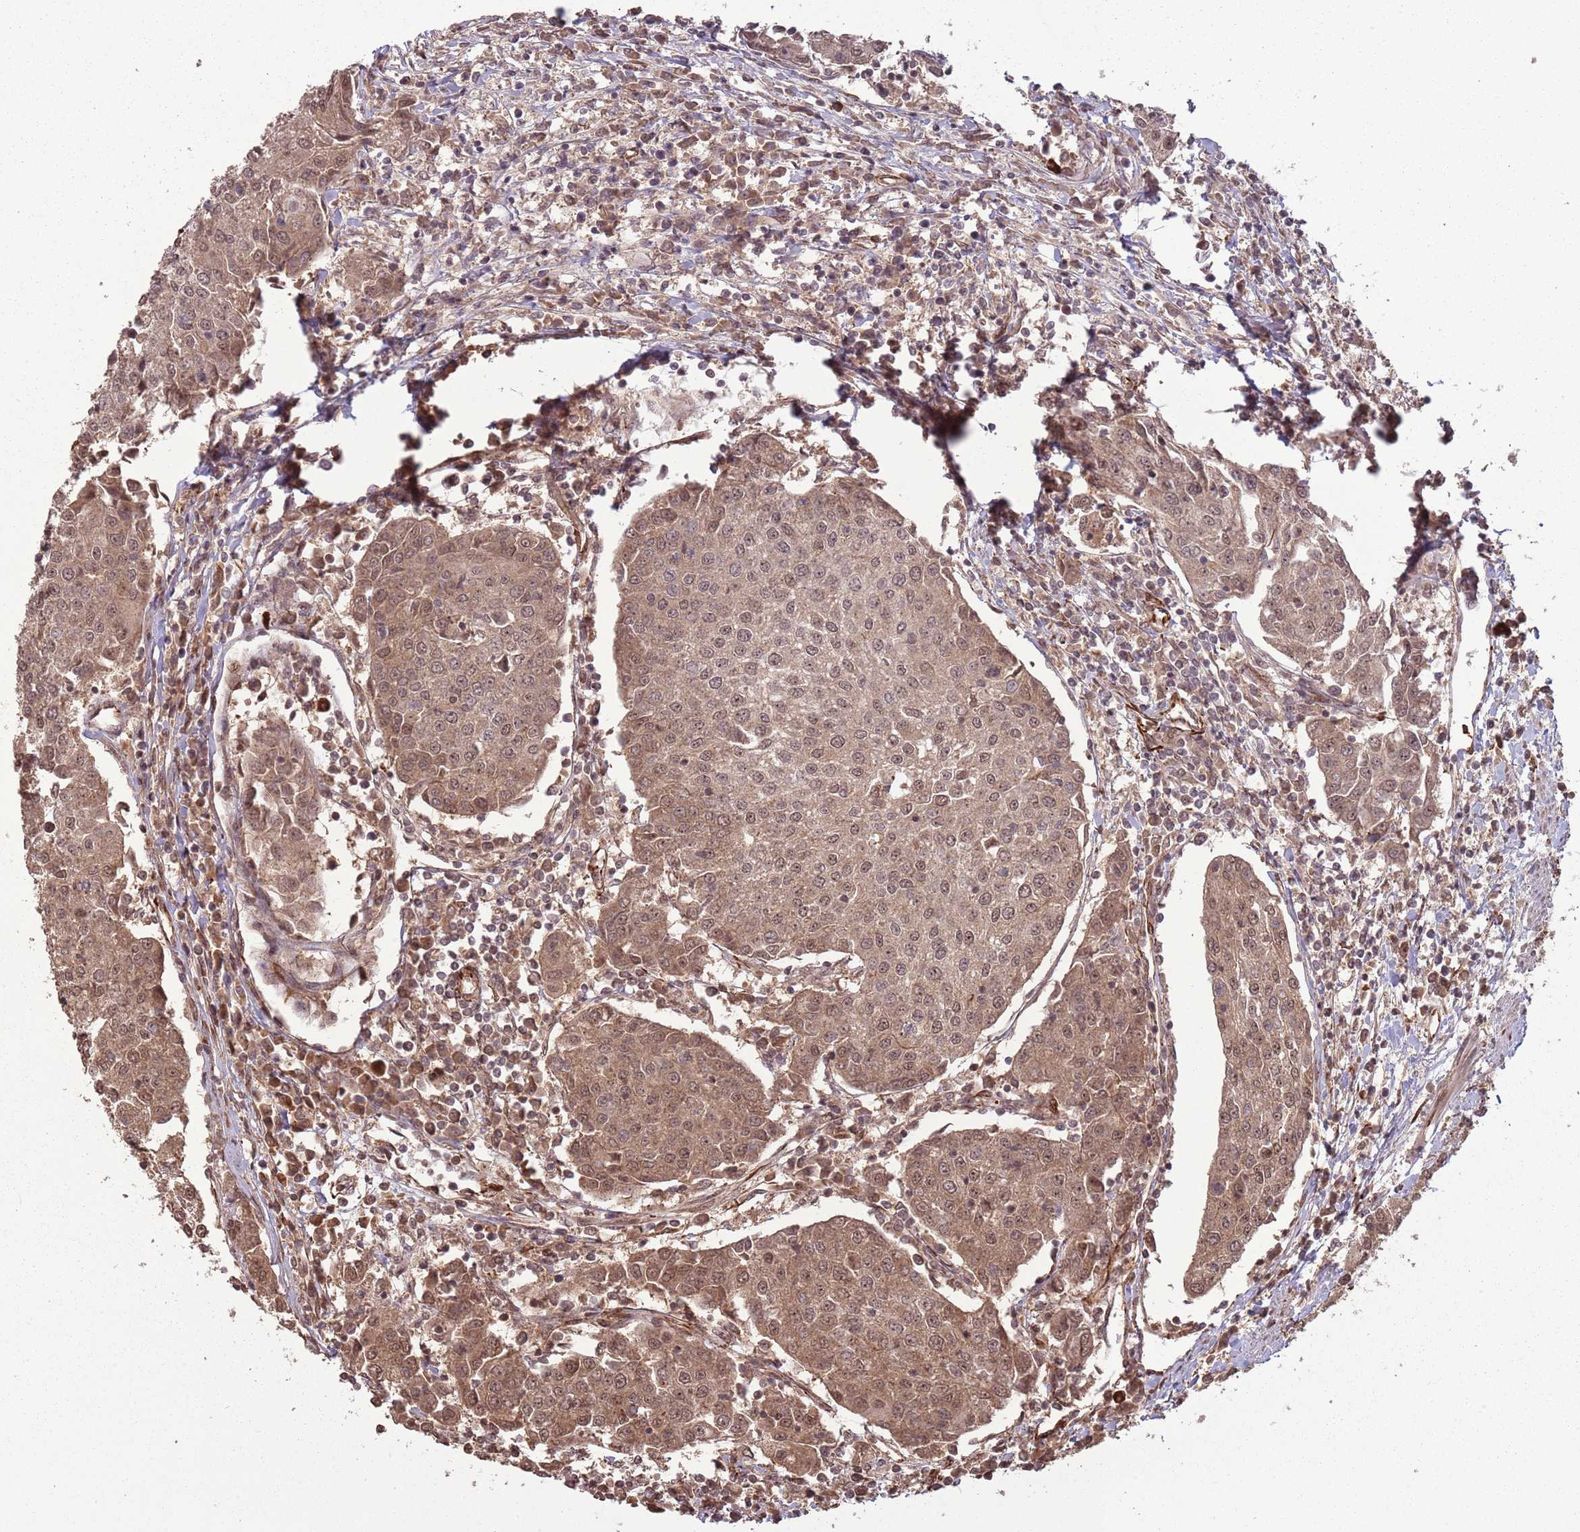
{"staining": {"intensity": "moderate", "quantity": ">75%", "location": "cytoplasmic/membranous,nuclear"}, "tissue": "urothelial cancer", "cell_type": "Tumor cells", "image_type": "cancer", "snomed": [{"axis": "morphology", "description": "Urothelial carcinoma, High grade"}, {"axis": "topography", "description": "Urinary bladder"}], "caption": "Immunohistochemistry (IHC) (DAB) staining of urothelial cancer shows moderate cytoplasmic/membranous and nuclear protein expression in approximately >75% of tumor cells.", "gene": "ADAMTS3", "patient": {"sex": "female", "age": 85}}